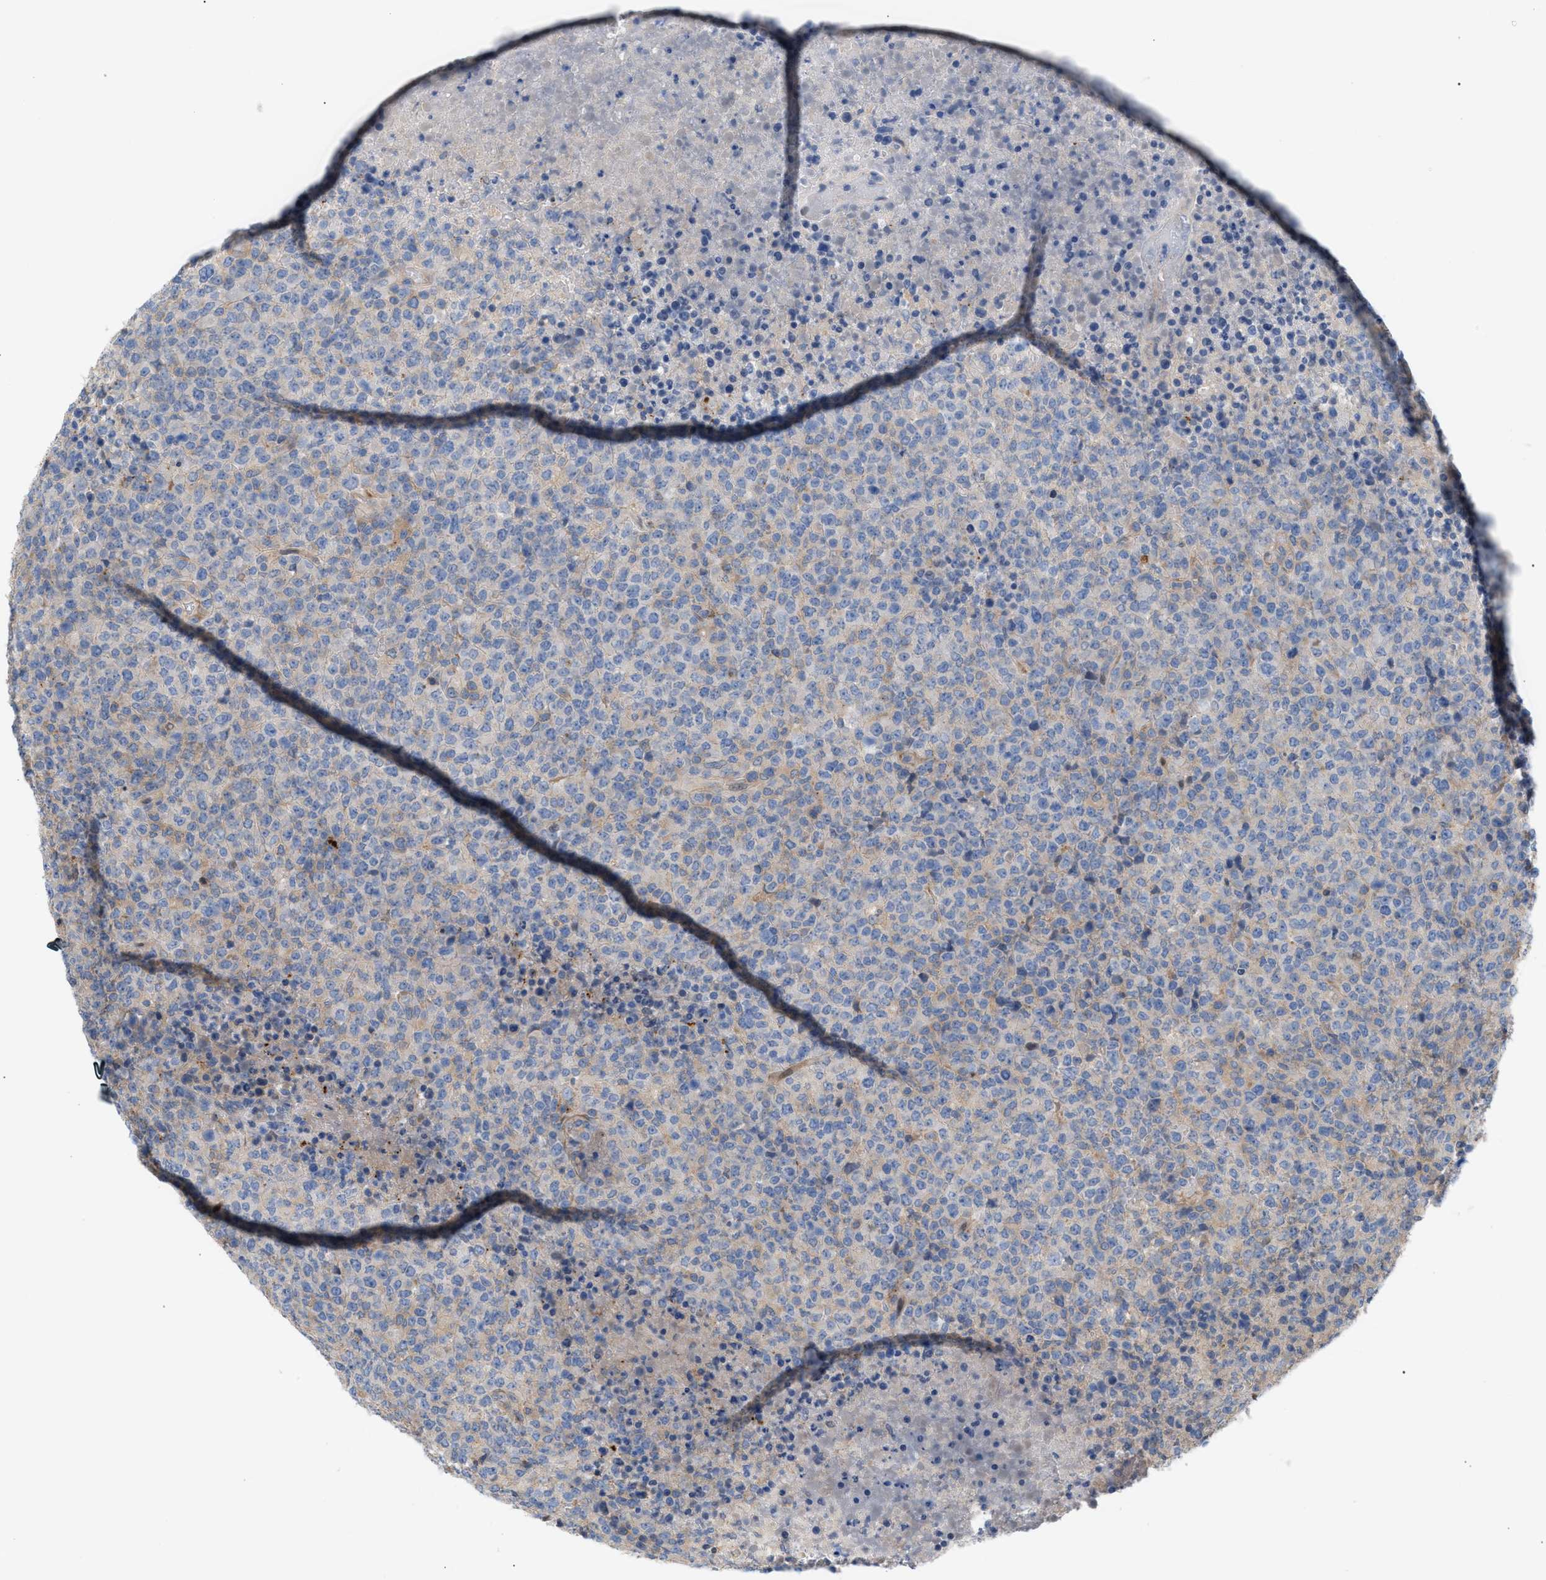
{"staining": {"intensity": "negative", "quantity": "none", "location": "none"}, "tissue": "lymphoma", "cell_type": "Tumor cells", "image_type": "cancer", "snomed": [{"axis": "morphology", "description": "Malignant lymphoma, non-Hodgkin's type, High grade"}, {"axis": "topography", "description": "Lymph node"}], "caption": "Tumor cells show no significant expression in lymphoma.", "gene": "MBTD1", "patient": {"sex": "male", "age": 13}}